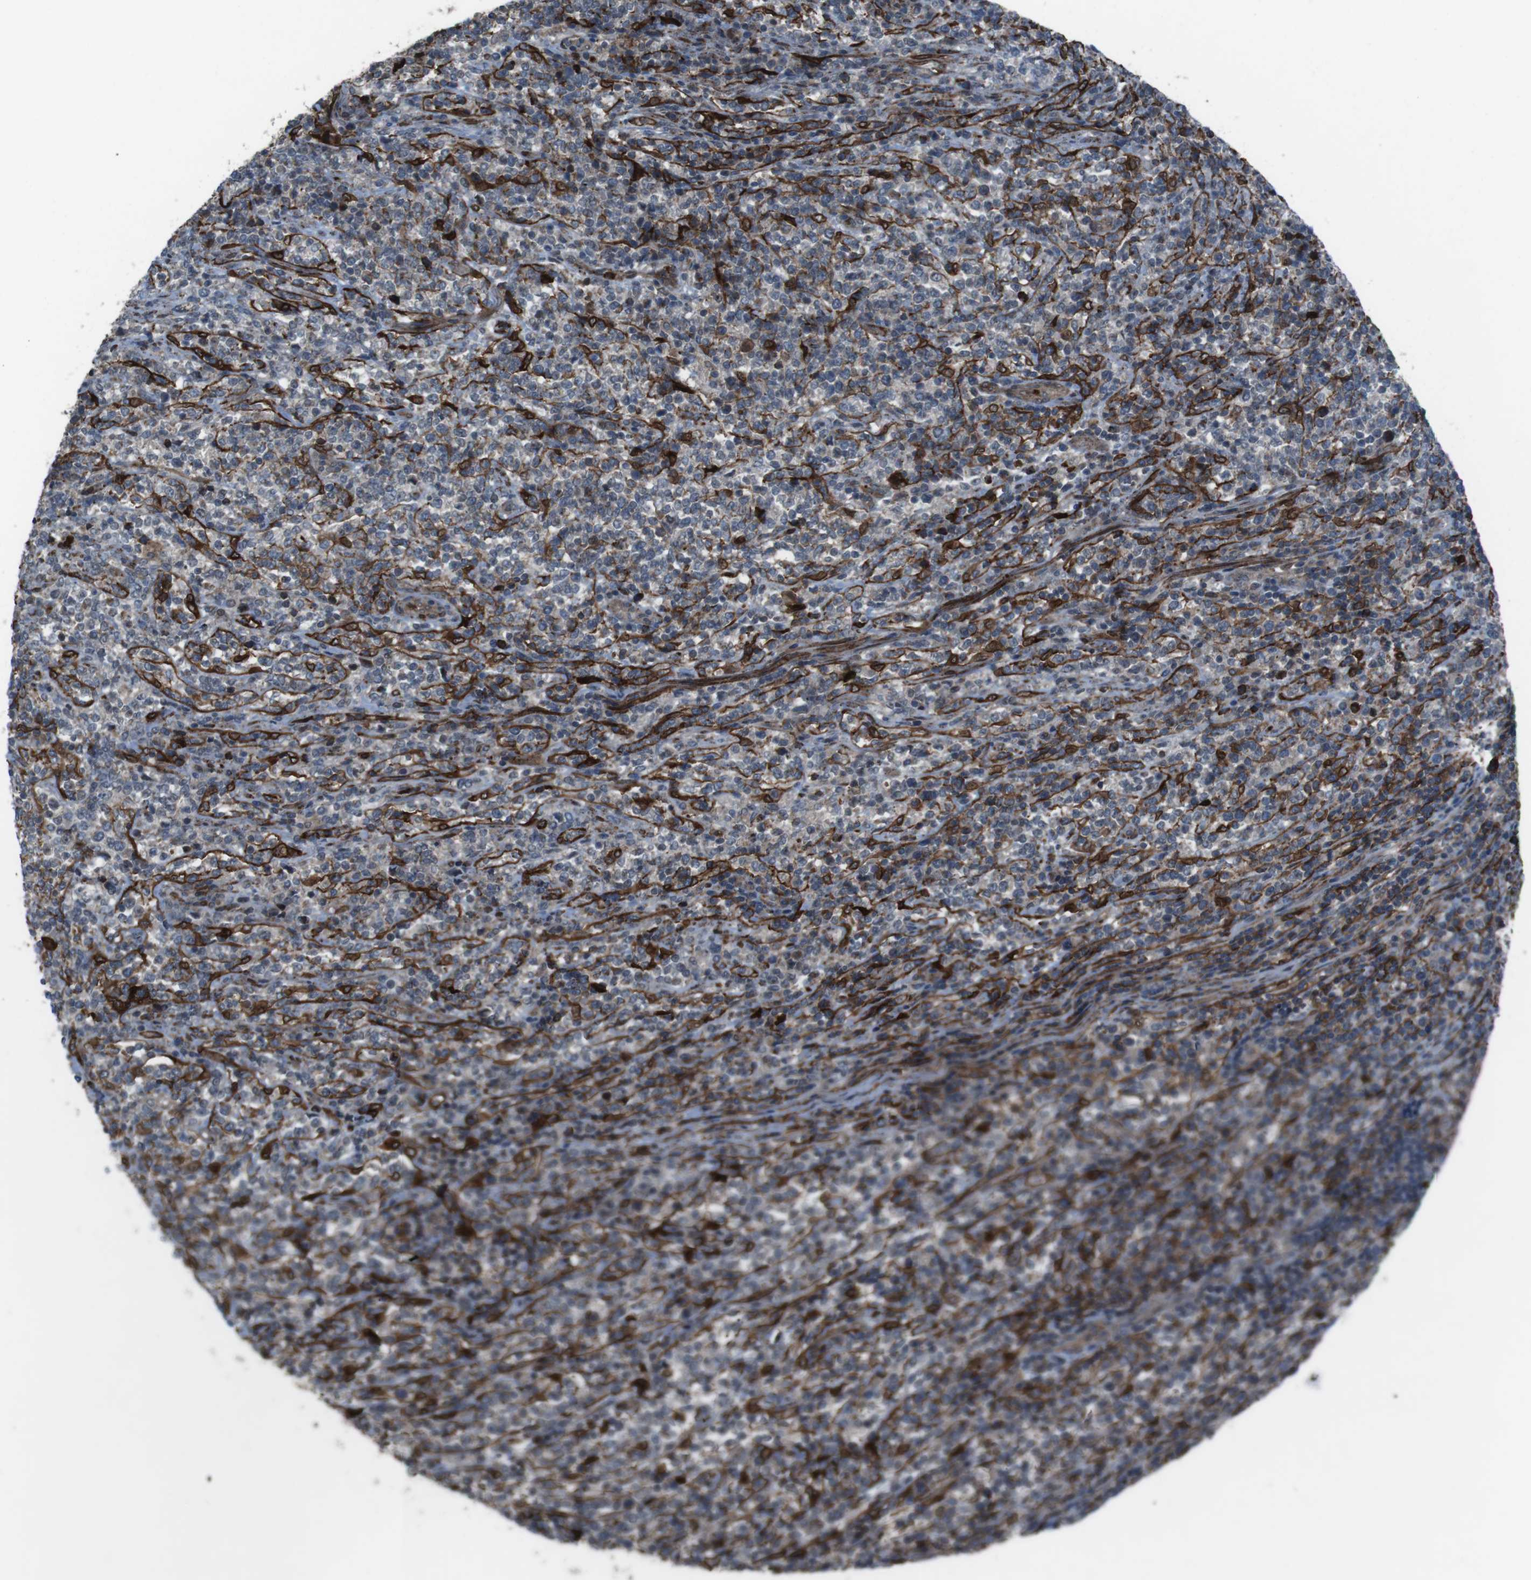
{"staining": {"intensity": "weak", "quantity": "25%-75%", "location": "cytoplasmic/membranous"}, "tissue": "lymphoma", "cell_type": "Tumor cells", "image_type": "cancer", "snomed": [{"axis": "morphology", "description": "Malignant lymphoma, non-Hodgkin's type, High grade"}, {"axis": "topography", "description": "Soft tissue"}], "caption": "Lymphoma was stained to show a protein in brown. There is low levels of weak cytoplasmic/membranous staining in about 25%-75% of tumor cells. The staining was performed using DAB (3,3'-diaminobenzidine) to visualize the protein expression in brown, while the nuclei were stained in blue with hematoxylin (Magnification: 20x).", "gene": "GDF10", "patient": {"sex": "male", "age": 18}}